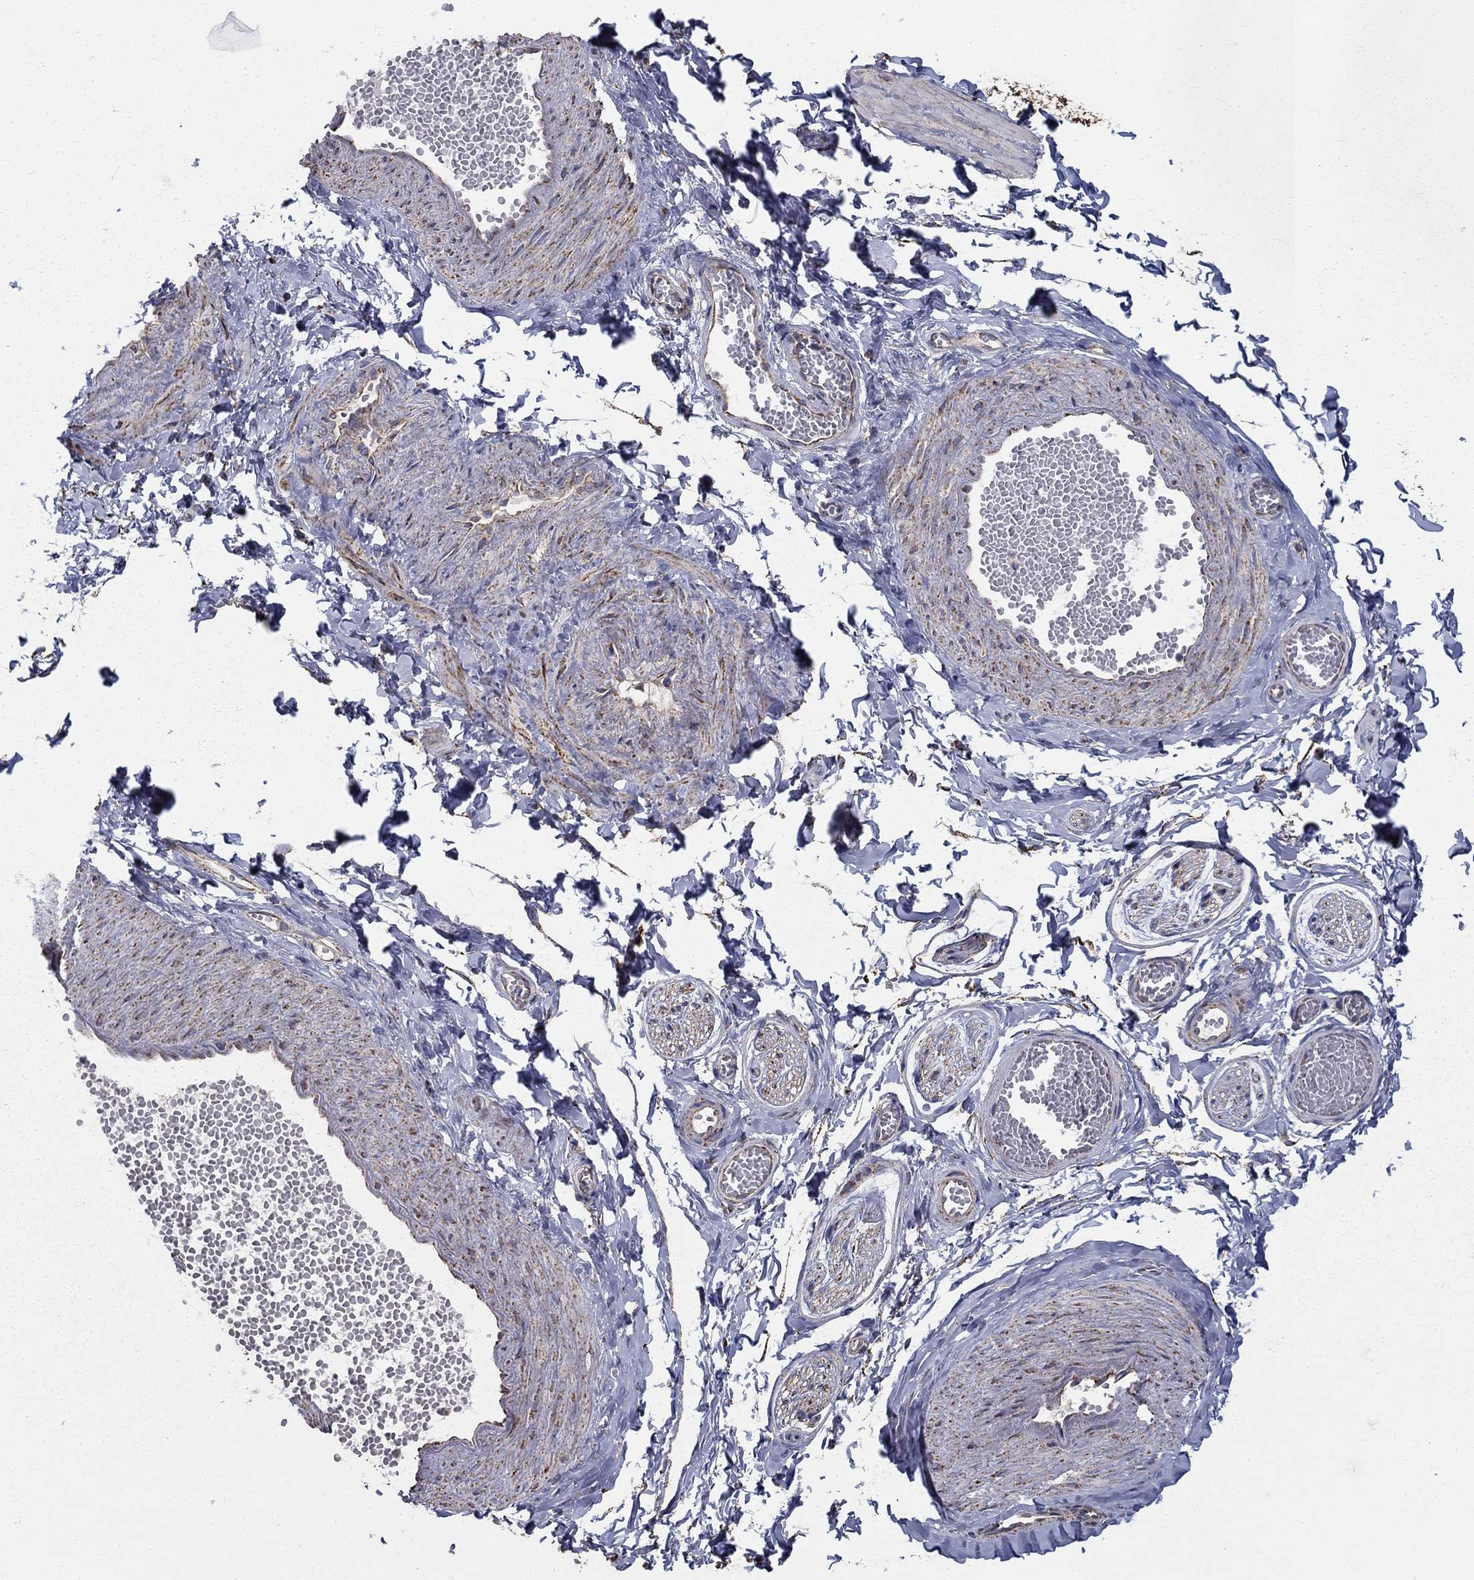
{"staining": {"intensity": "moderate", "quantity": "25%-75%", "location": "cytoplasmic/membranous"}, "tissue": "adipose tissue", "cell_type": "Adipocytes", "image_type": "normal", "snomed": [{"axis": "morphology", "description": "Normal tissue, NOS"}, {"axis": "topography", "description": "Smooth muscle"}, {"axis": "topography", "description": "Peripheral nerve tissue"}], "caption": "A high-resolution image shows immunohistochemistry (IHC) staining of unremarkable adipose tissue, which reveals moderate cytoplasmic/membranous positivity in about 25%-75% of adipocytes.", "gene": "GCSH", "patient": {"sex": "male", "age": 22}}